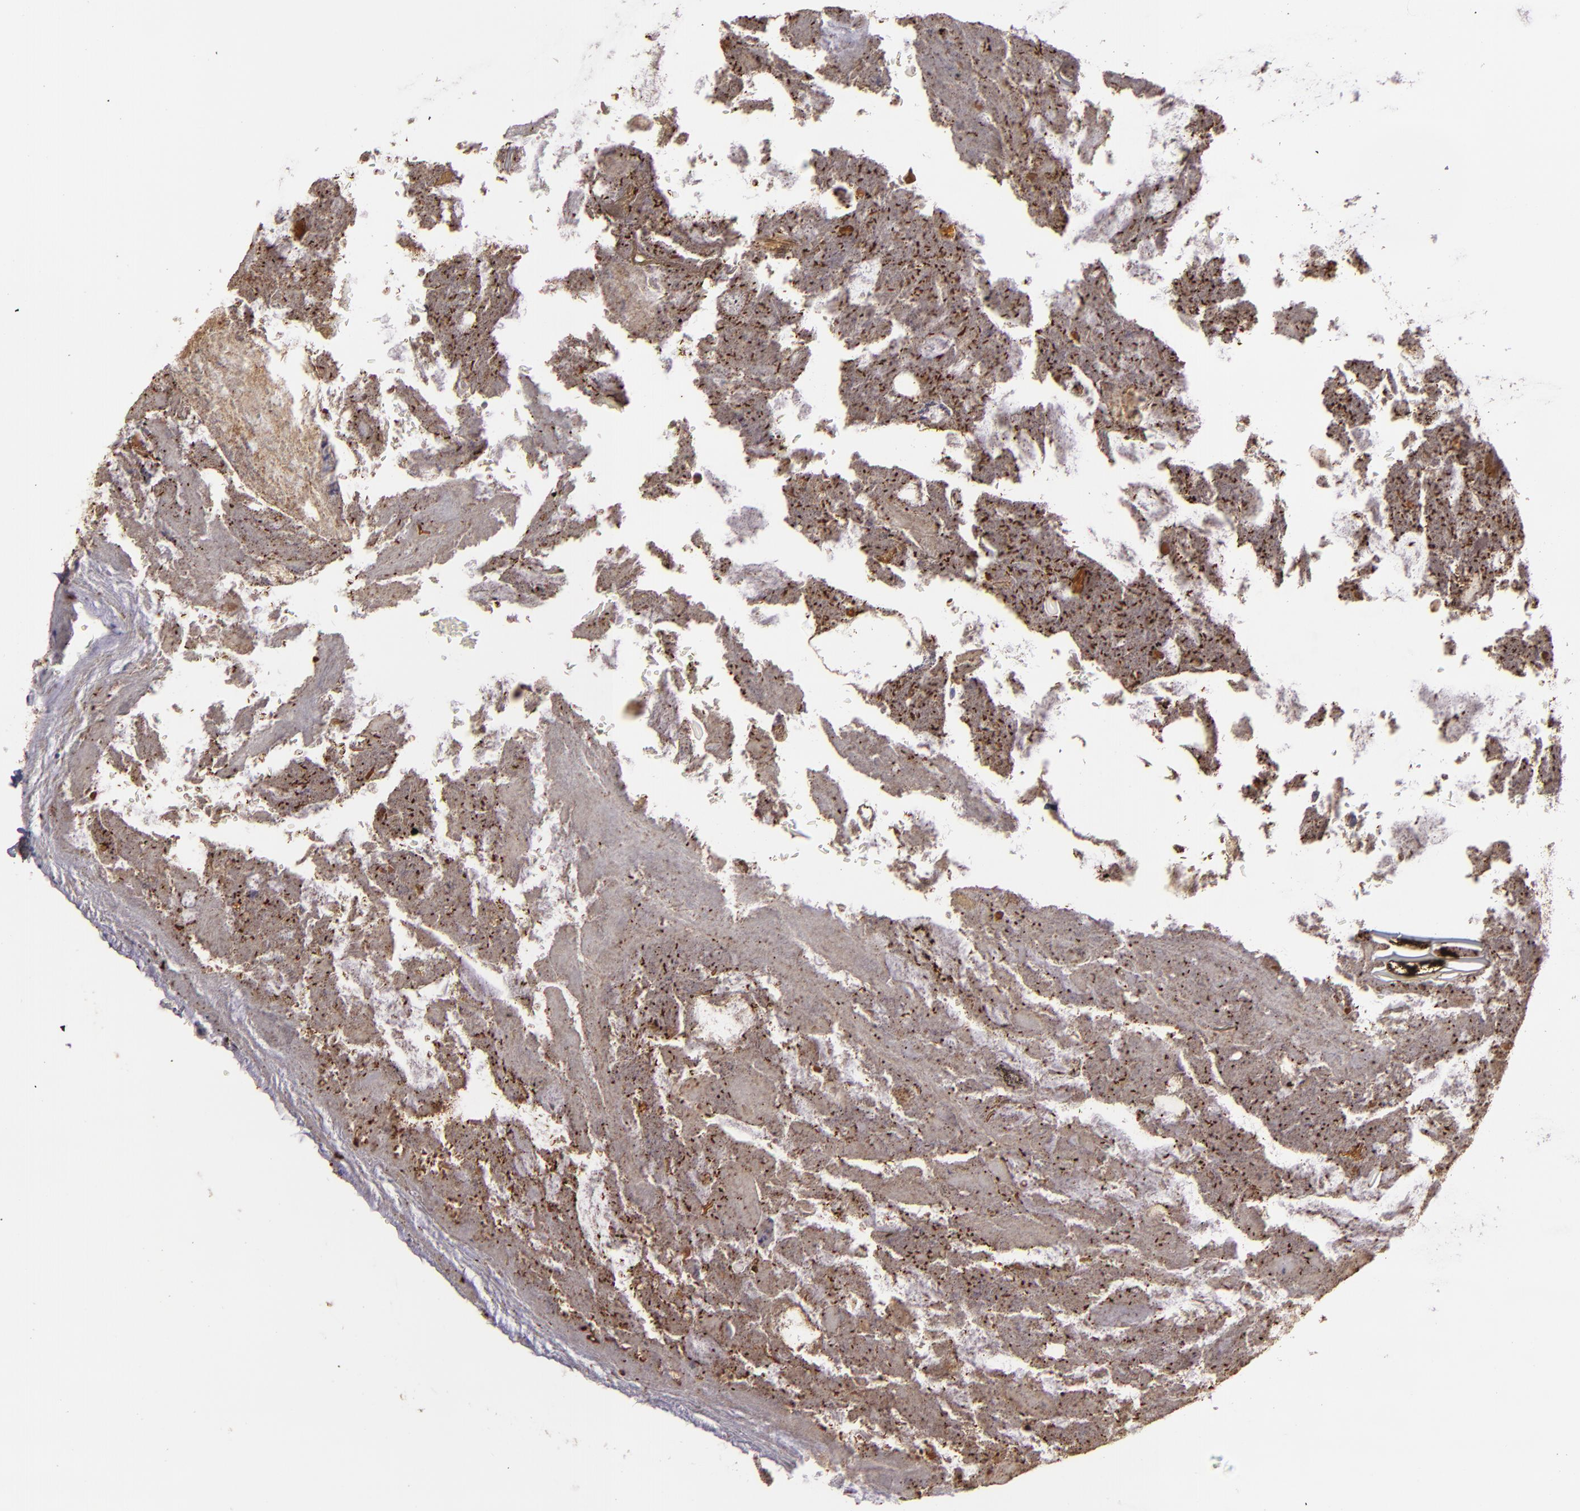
{"staining": {"intensity": "moderate", "quantity": ">75%", "location": "cytoplasmic/membranous"}, "tissue": "appendix", "cell_type": "Glandular cells", "image_type": "normal", "snomed": [{"axis": "morphology", "description": "Normal tissue, NOS"}, {"axis": "topography", "description": "Appendix"}], "caption": "Glandular cells demonstrate medium levels of moderate cytoplasmic/membranous expression in about >75% of cells in benign appendix.", "gene": "TRAF1", "patient": {"sex": "female", "age": 10}}